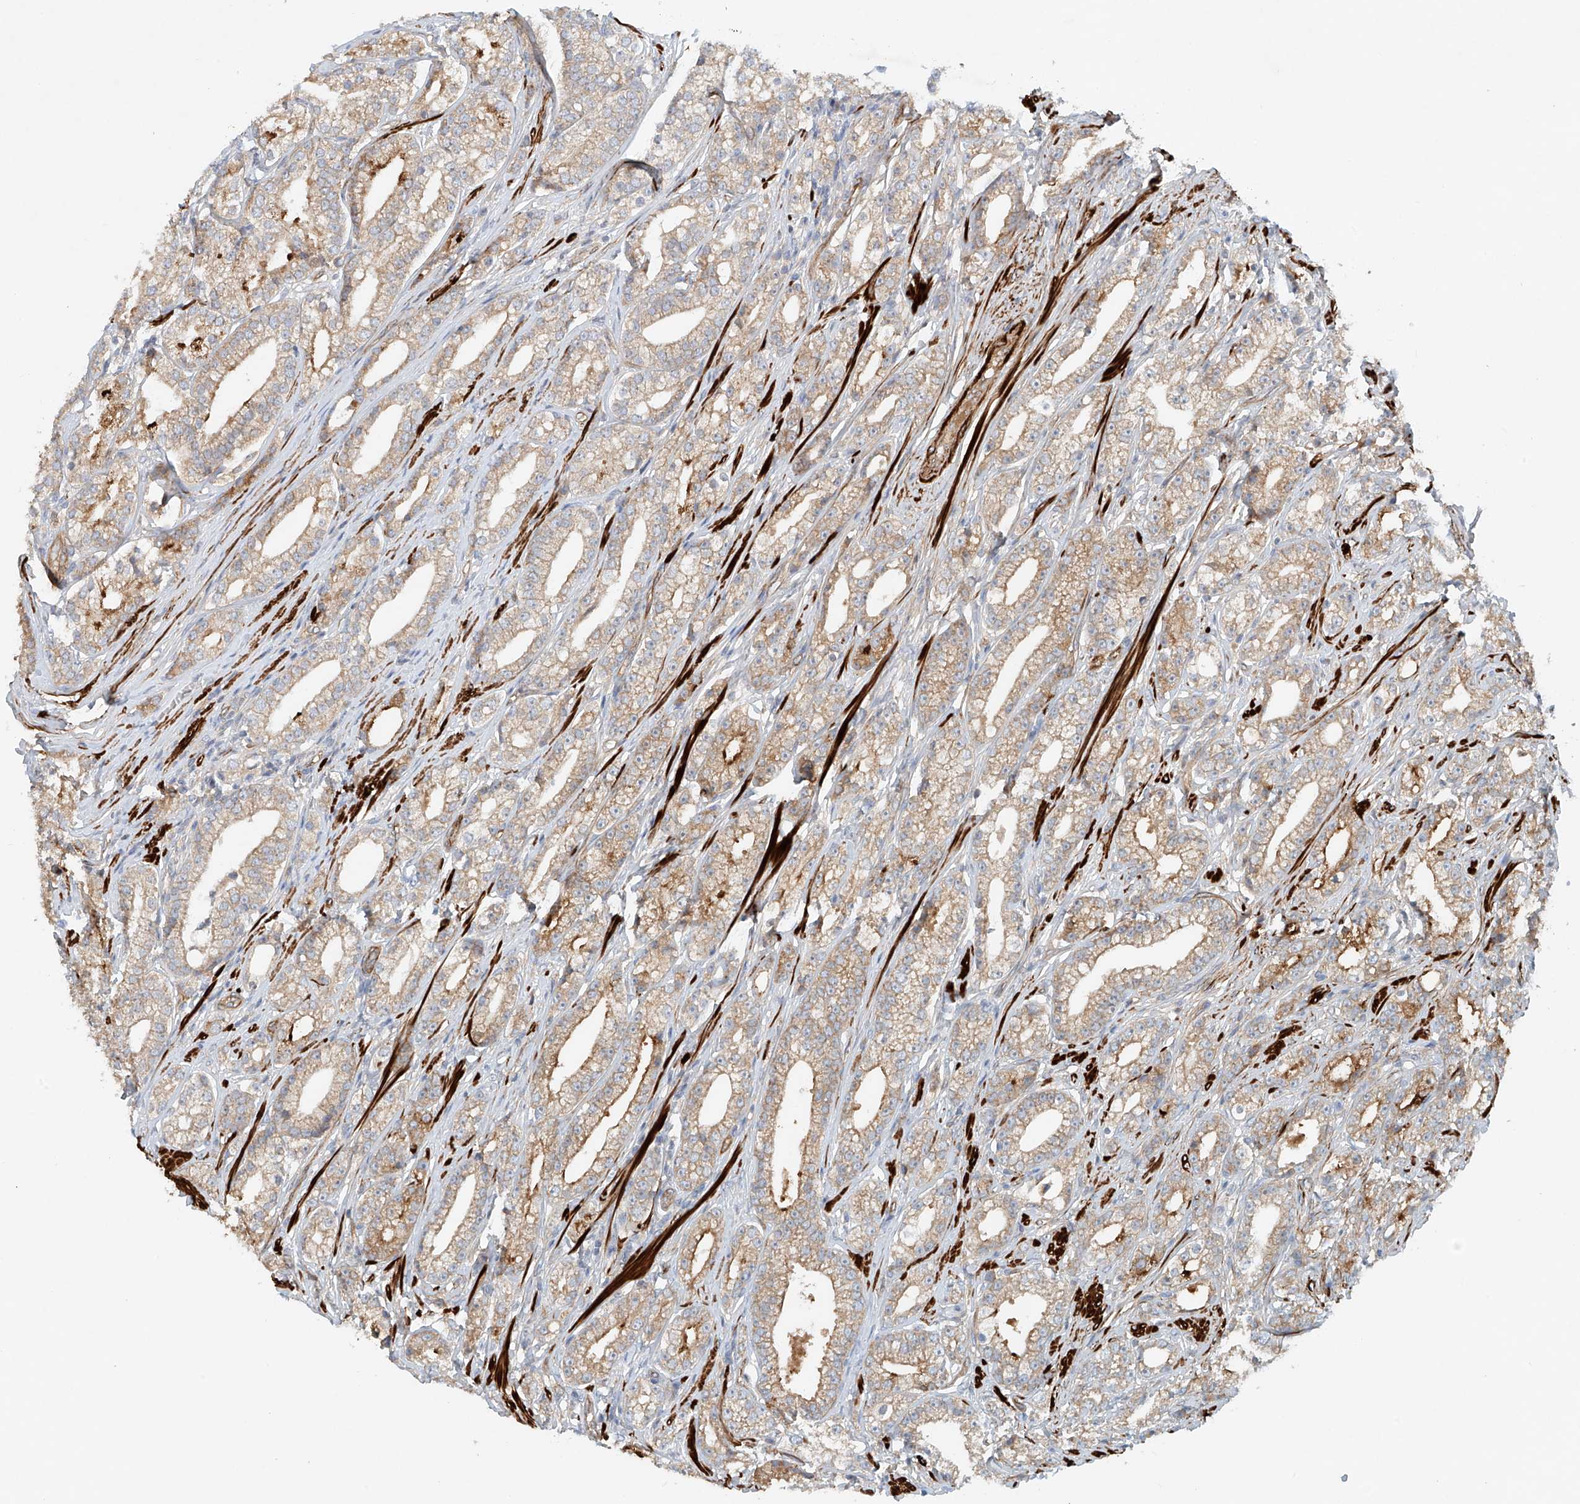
{"staining": {"intensity": "weak", "quantity": "25%-75%", "location": "cytoplasmic/membranous"}, "tissue": "prostate cancer", "cell_type": "Tumor cells", "image_type": "cancer", "snomed": [{"axis": "morphology", "description": "Adenocarcinoma, High grade"}, {"axis": "topography", "description": "Prostate"}], "caption": "Immunohistochemistry (IHC) of prostate cancer demonstrates low levels of weak cytoplasmic/membranous staining in about 25%-75% of tumor cells. Using DAB (brown) and hematoxylin (blue) stains, captured at high magnification using brightfield microscopy.", "gene": "LYRM9", "patient": {"sex": "male", "age": 69}}